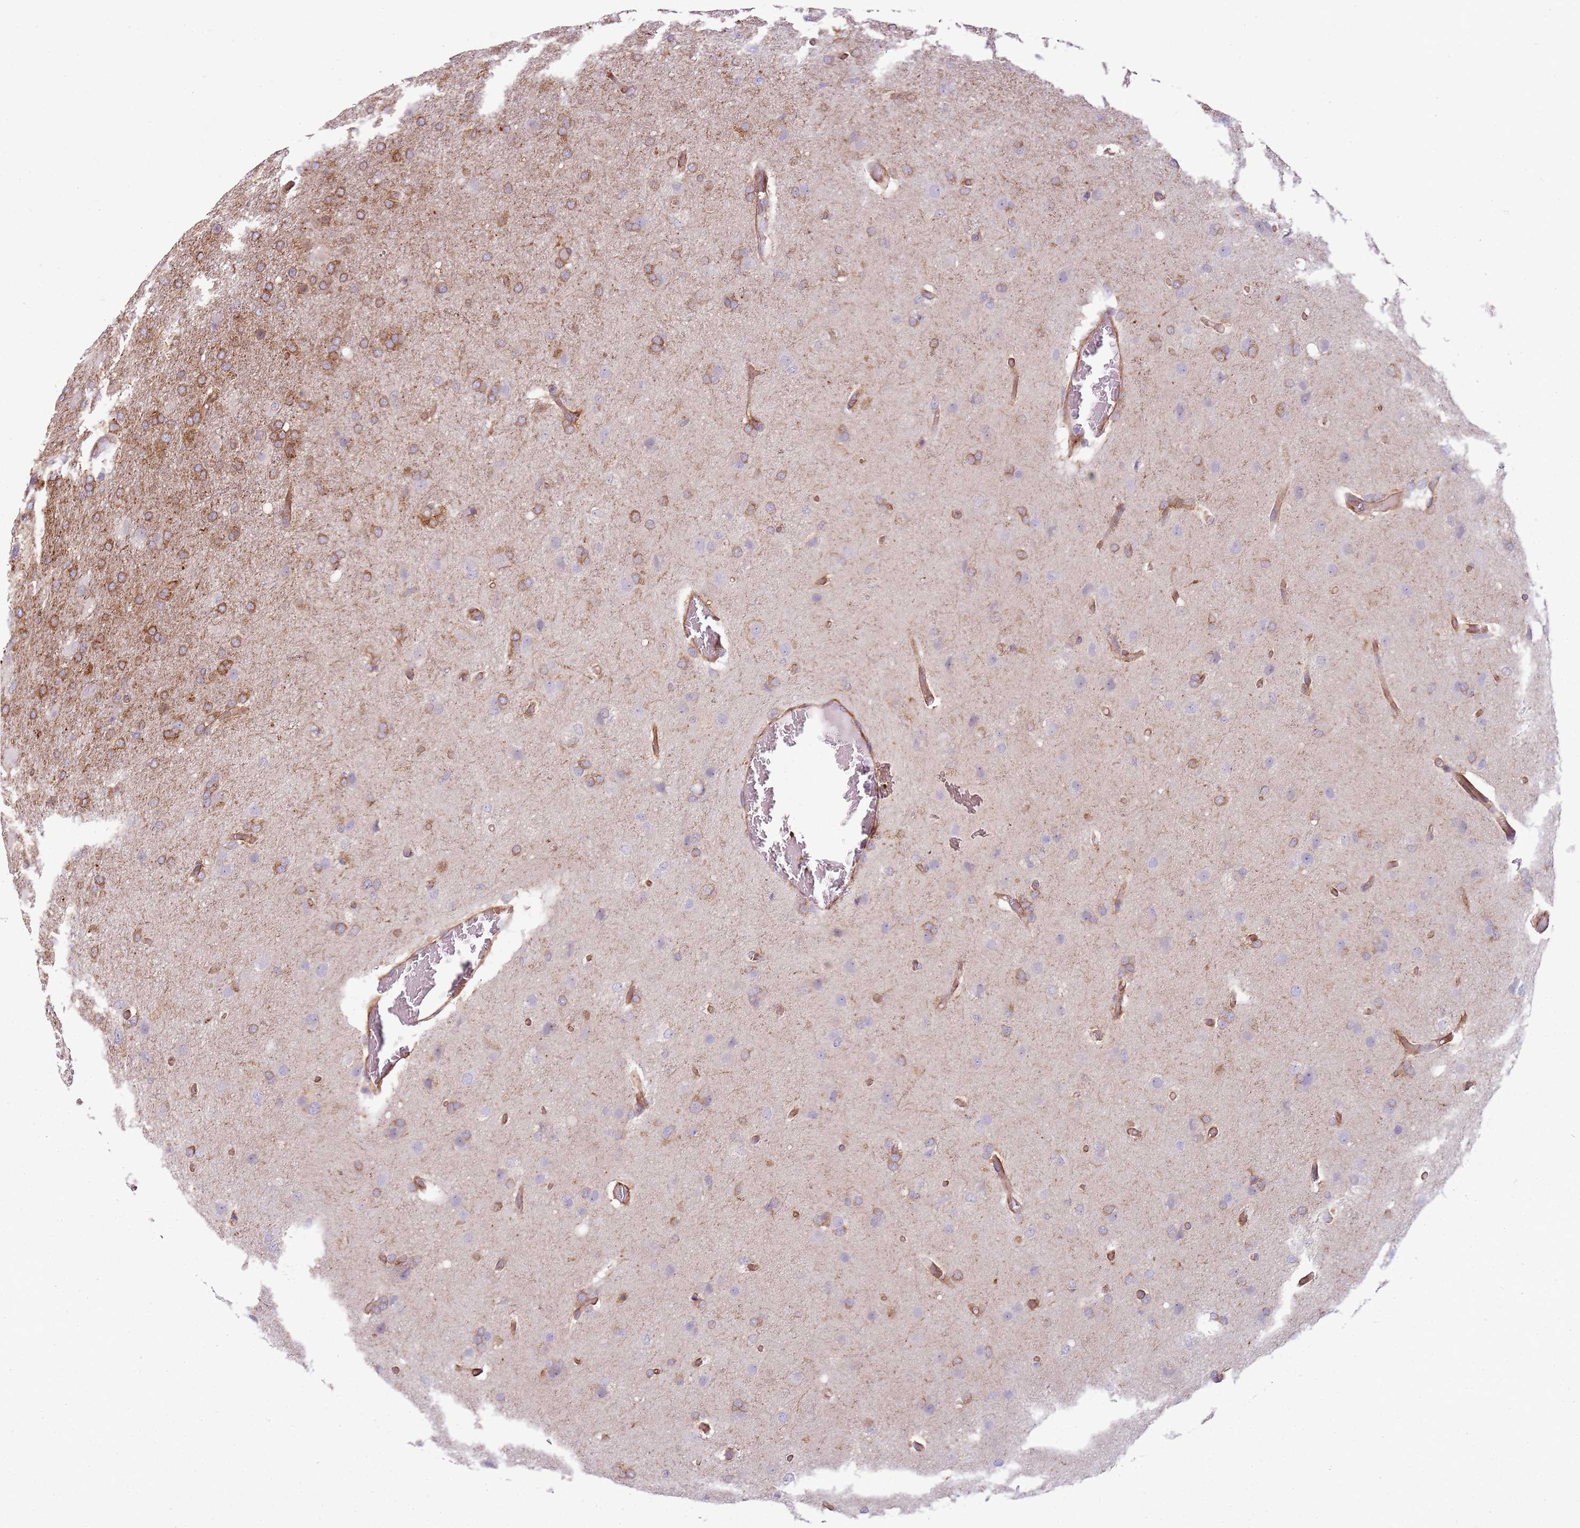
{"staining": {"intensity": "moderate", "quantity": "25%-75%", "location": "cytoplasmic/membranous"}, "tissue": "glioma", "cell_type": "Tumor cells", "image_type": "cancer", "snomed": [{"axis": "morphology", "description": "Glioma, malignant, High grade"}, {"axis": "topography", "description": "Brain"}], "caption": "A micrograph showing moderate cytoplasmic/membranous positivity in approximately 25%-75% of tumor cells in high-grade glioma (malignant), as visualized by brown immunohistochemical staining.", "gene": "SNX1", "patient": {"sex": "female", "age": 74}}